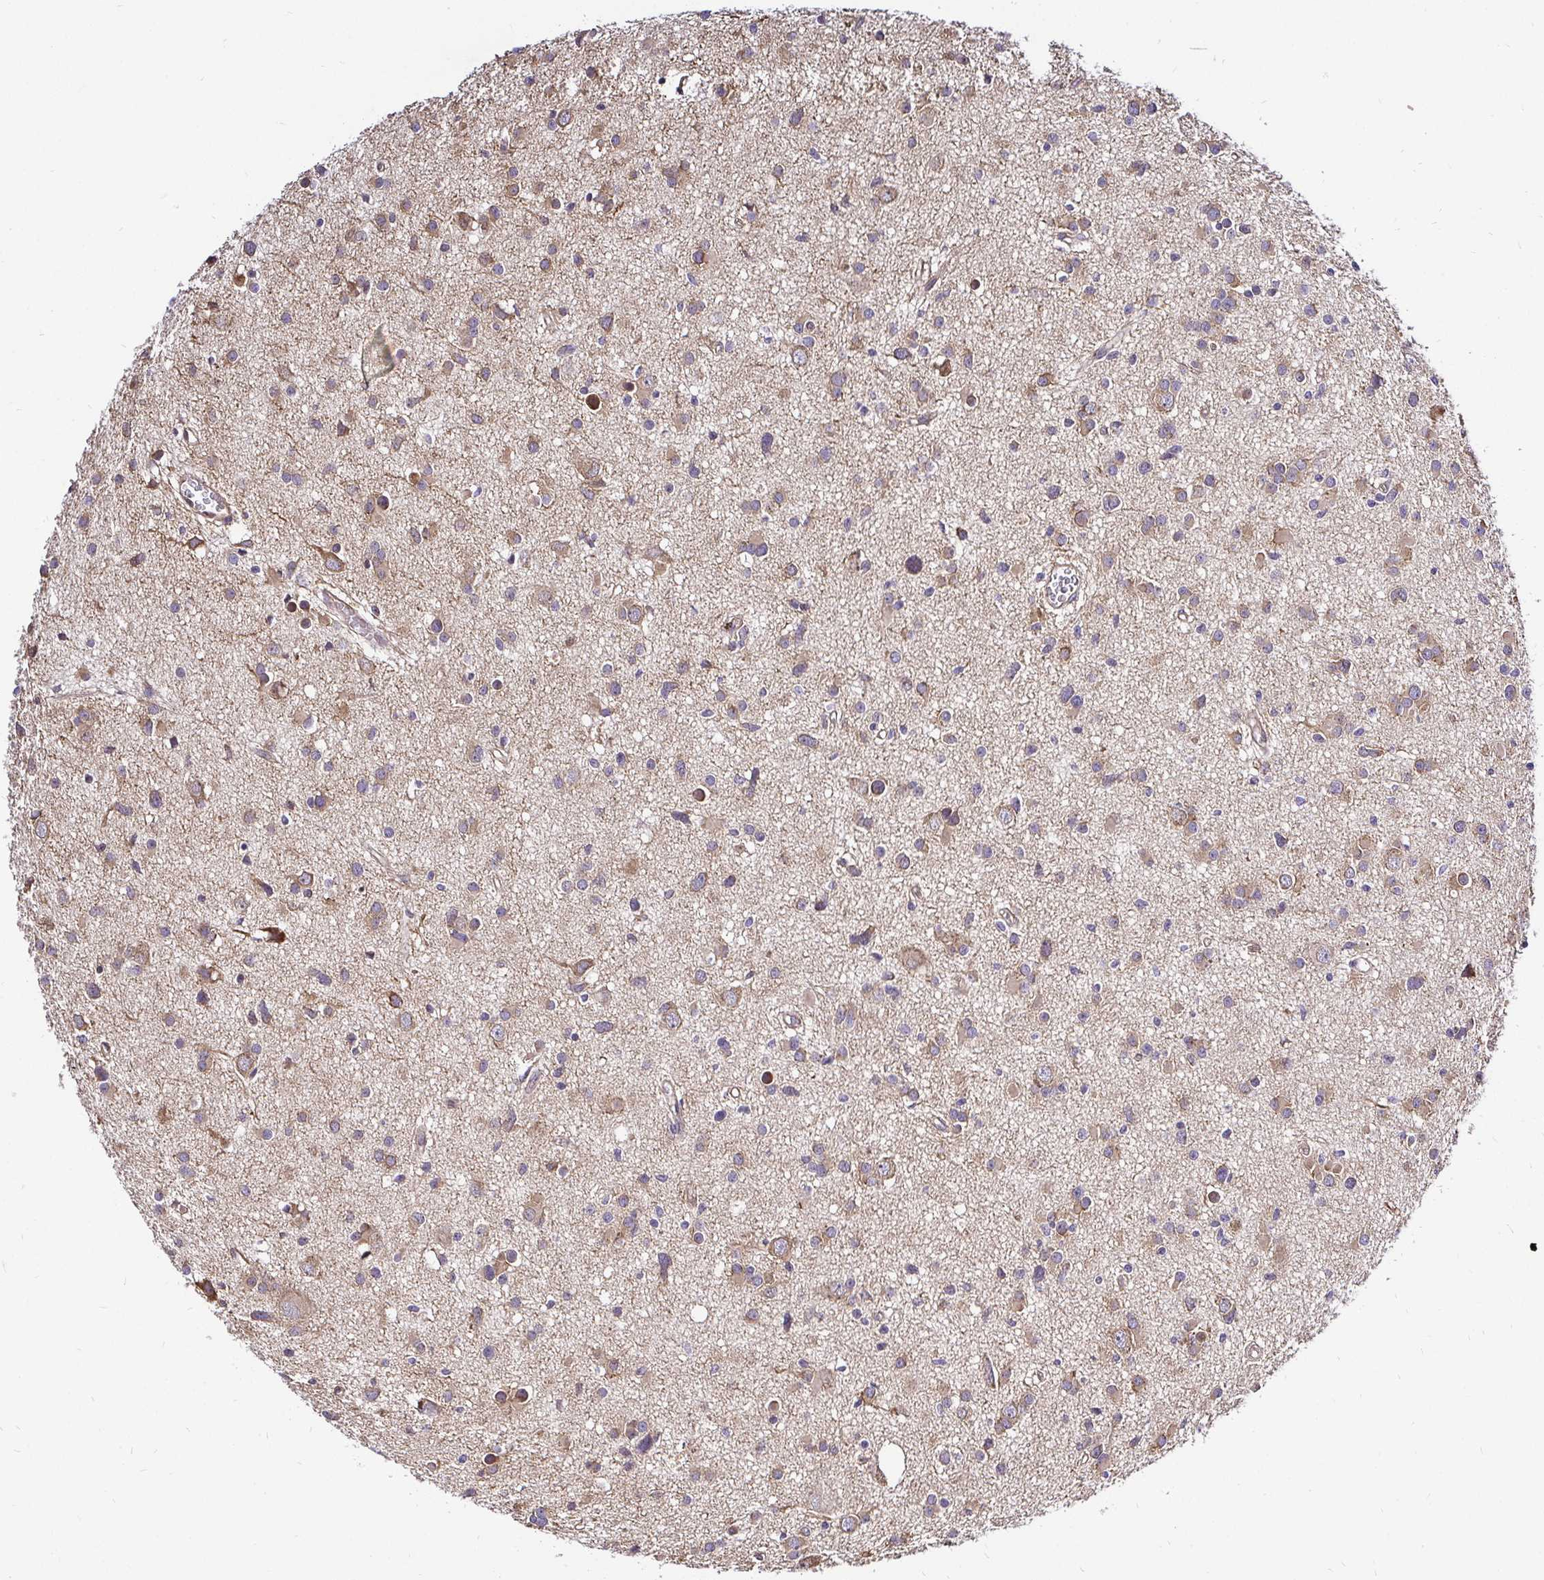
{"staining": {"intensity": "moderate", "quantity": "25%-75%", "location": "cytoplasmic/membranous"}, "tissue": "glioma", "cell_type": "Tumor cells", "image_type": "cancer", "snomed": [{"axis": "morphology", "description": "Glioma, malignant, High grade"}, {"axis": "topography", "description": "Brain"}], "caption": "Immunohistochemical staining of human malignant glioma (high-grade) reveals moderate cytoplasmic/membranous protein positivity in approximately 25%-75% of tumor cells.", "gene": "CCDC122", "patient": {"sex": "male", "age": 54}}